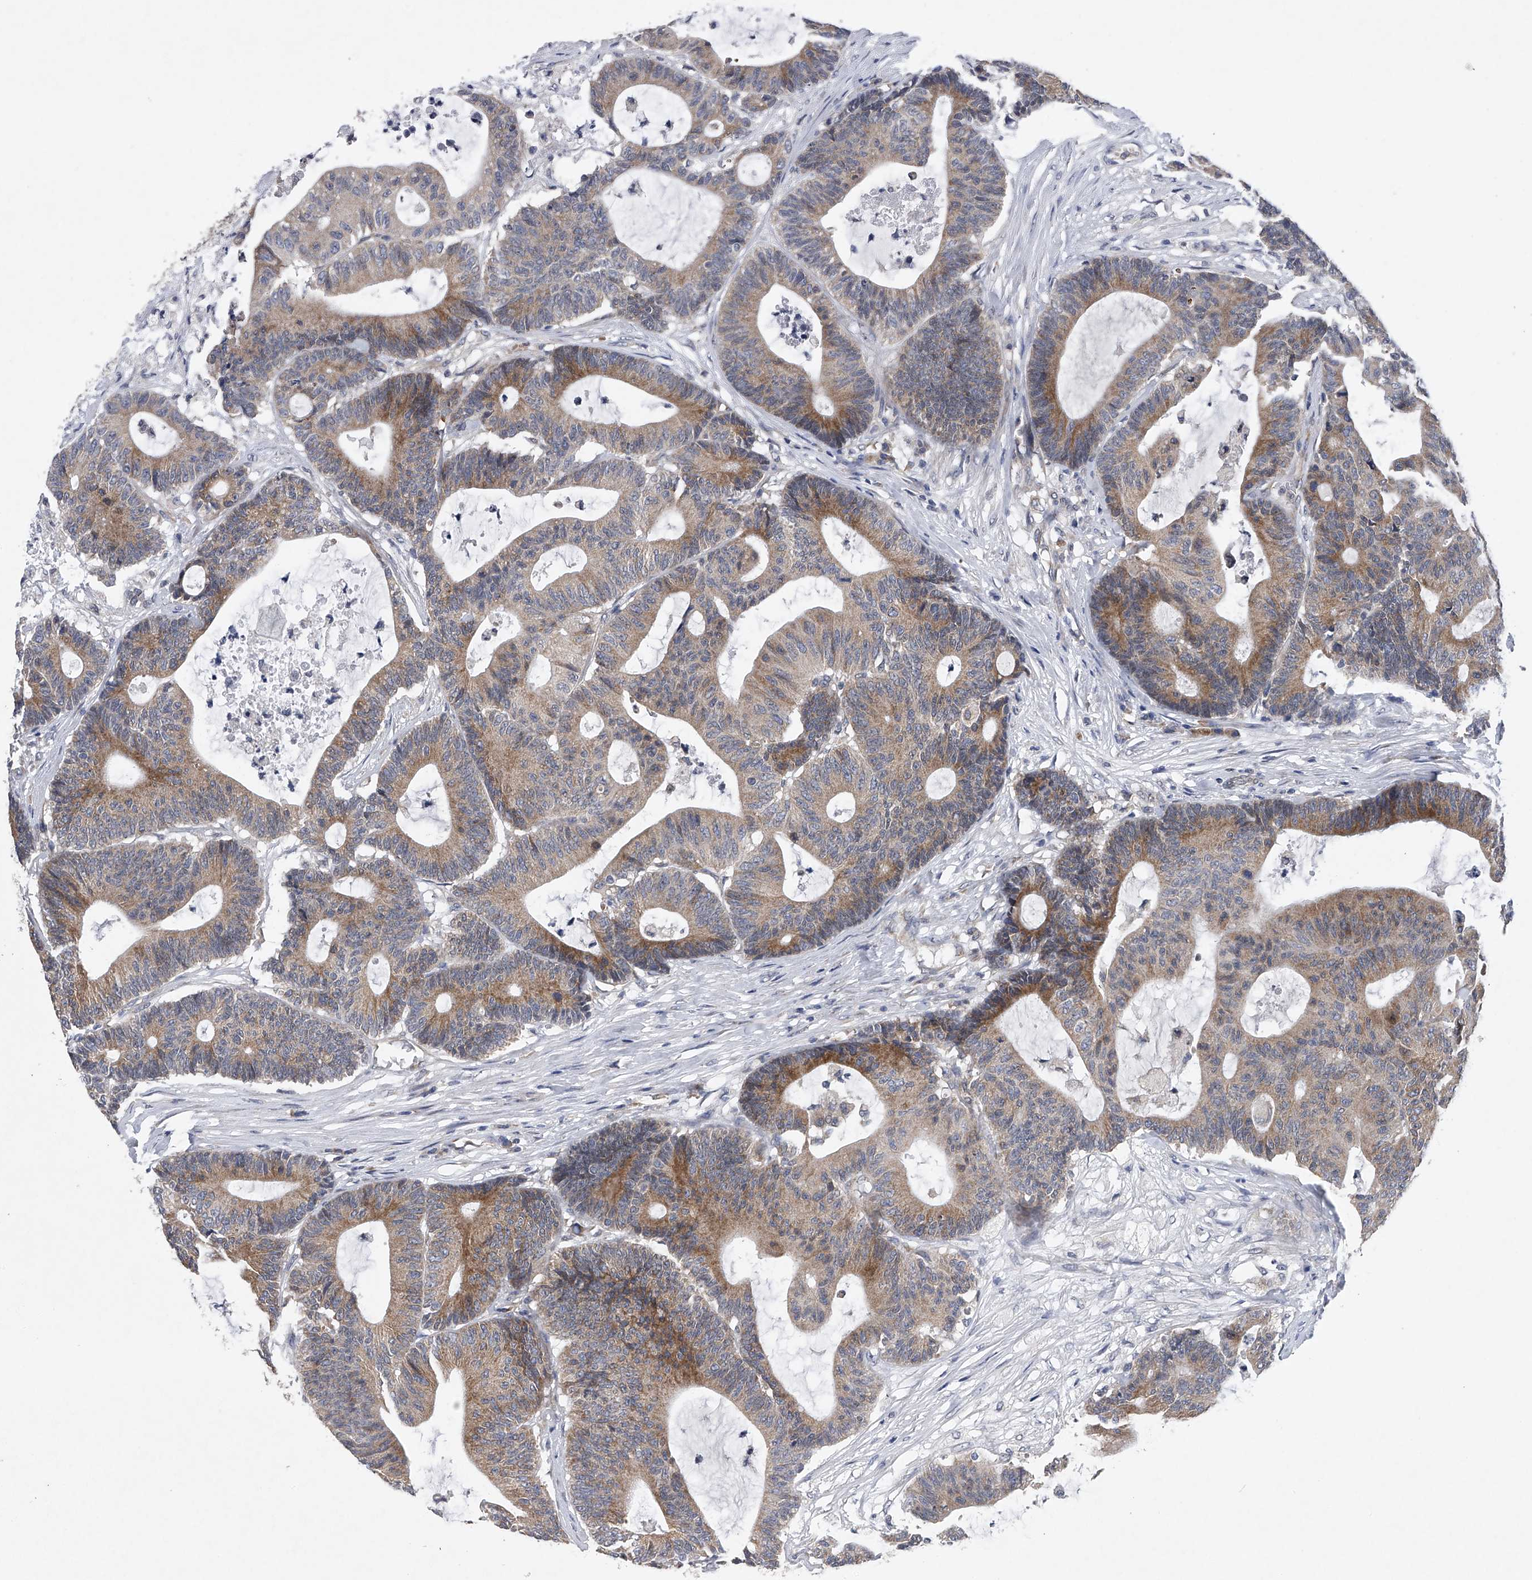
{"staining": {"intensity": "moderate", "quantity": ">75%", "location": "cytoplasmic/membranous"}, "tissue": "colorectal cancer", "cell_type": "Tumor cells", "image_type": "cancer", "snomed": [{"axis": "morphology", "description": "Adenocarcinoma, NOS"}, {"axis": "topography", "description": "Colon"}], "caption": "This photomicrograph displays immunohistochemistry staining of colorectal cancer (adenocarcinoma), with medium moderate cytoplasmic/membranous positivity in about >75% of tumor cells.", "gene": "RNF5", "patient": {"sex": "female", "age": 84}}